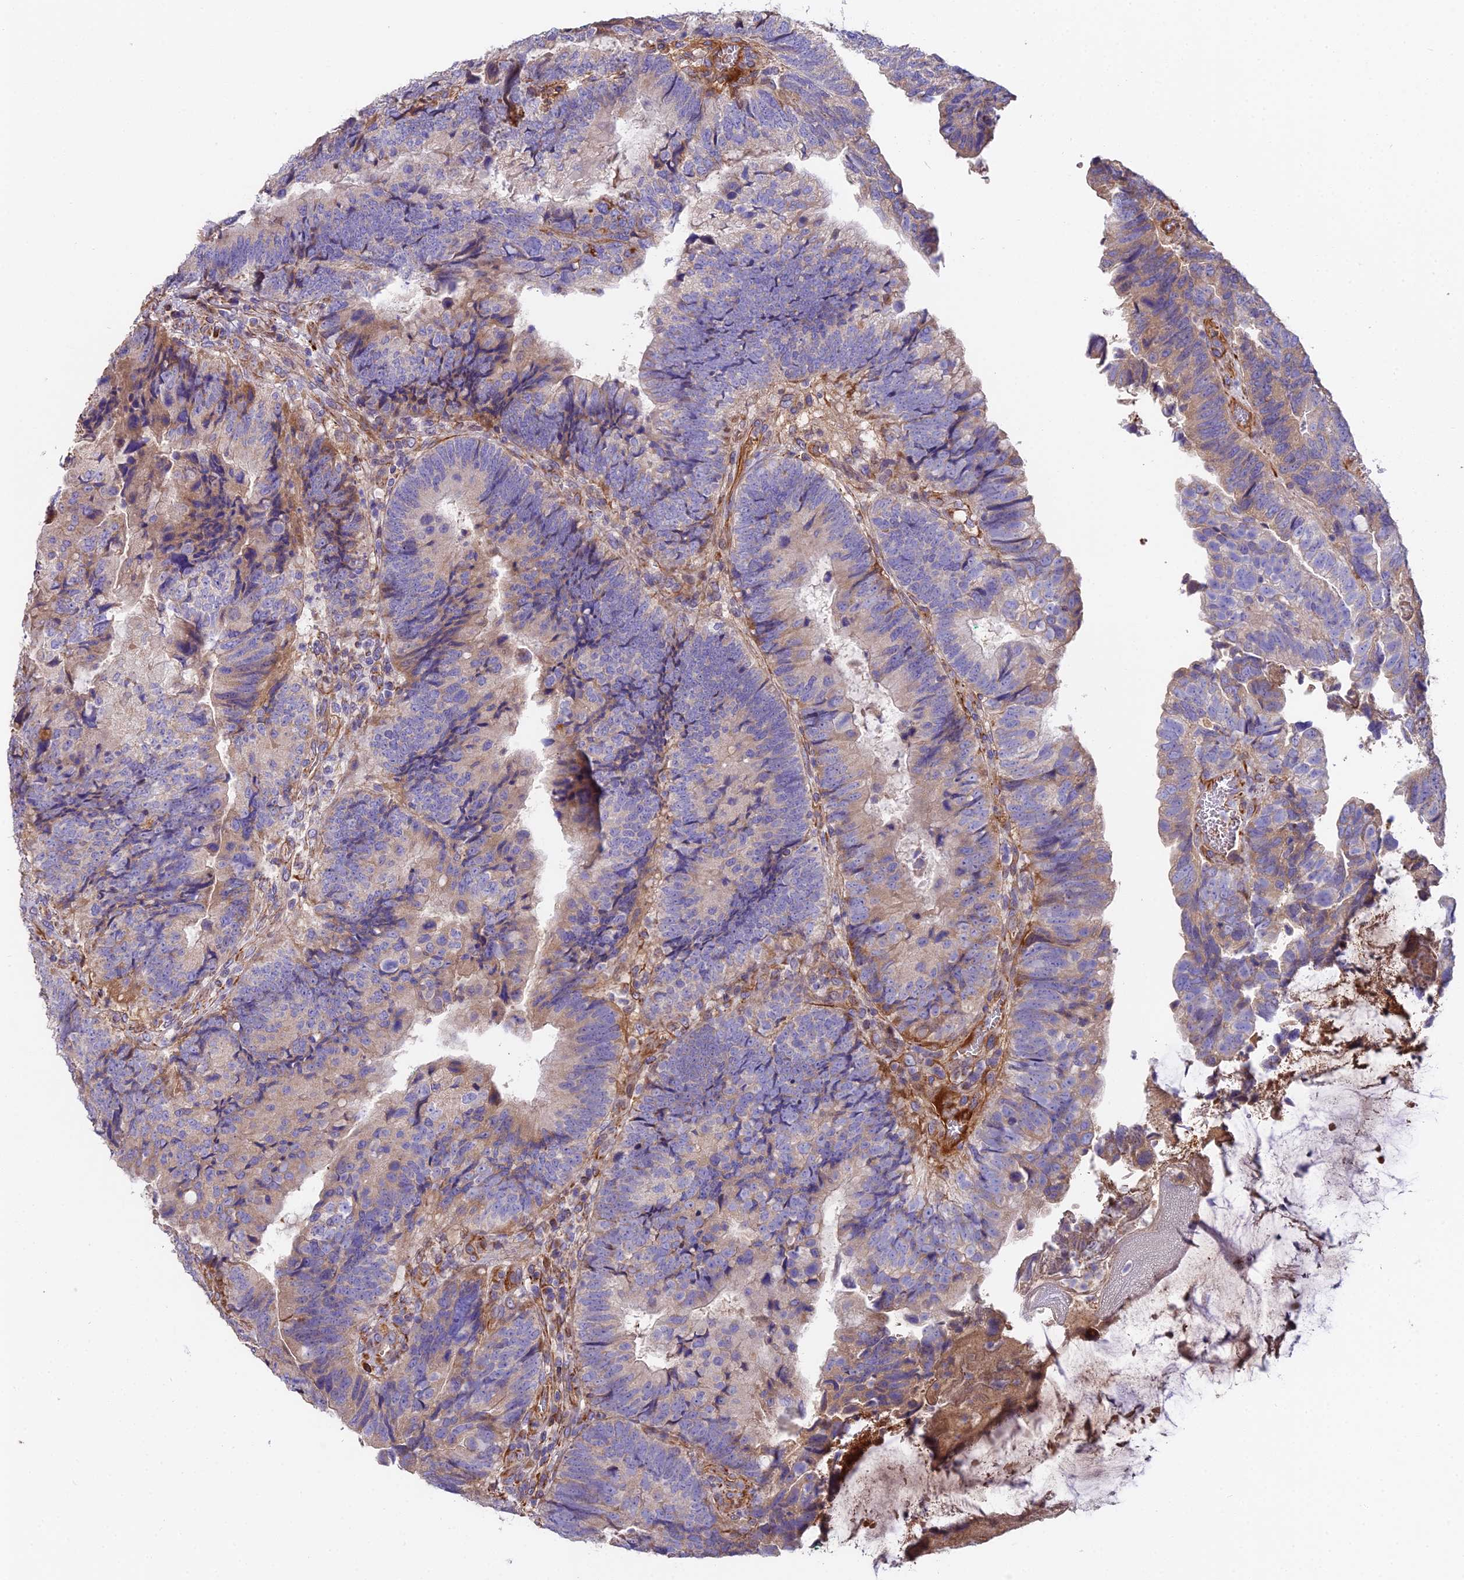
{"staining": {"intensity": "strong", "quantity": "<25%", "location": "cytoplasmic/membranous"}, "tissue": "colorectal cancer", "cell_type": "Tumor cells", "image_type": "cancer", "snomed": [{"axis": "morphology", "description": "Adenocarcinoma, NOS"}, {"axis": "topography", "description": "Colon"}], "caption": "Protein staining exhibits strong cytoplasmic/membranous staining in approximately <25% of tumor cells in colorectal cancer (adenocarcinoma).", "gene": "BEX4", "patient": {"sex": "female", "age": 67}}